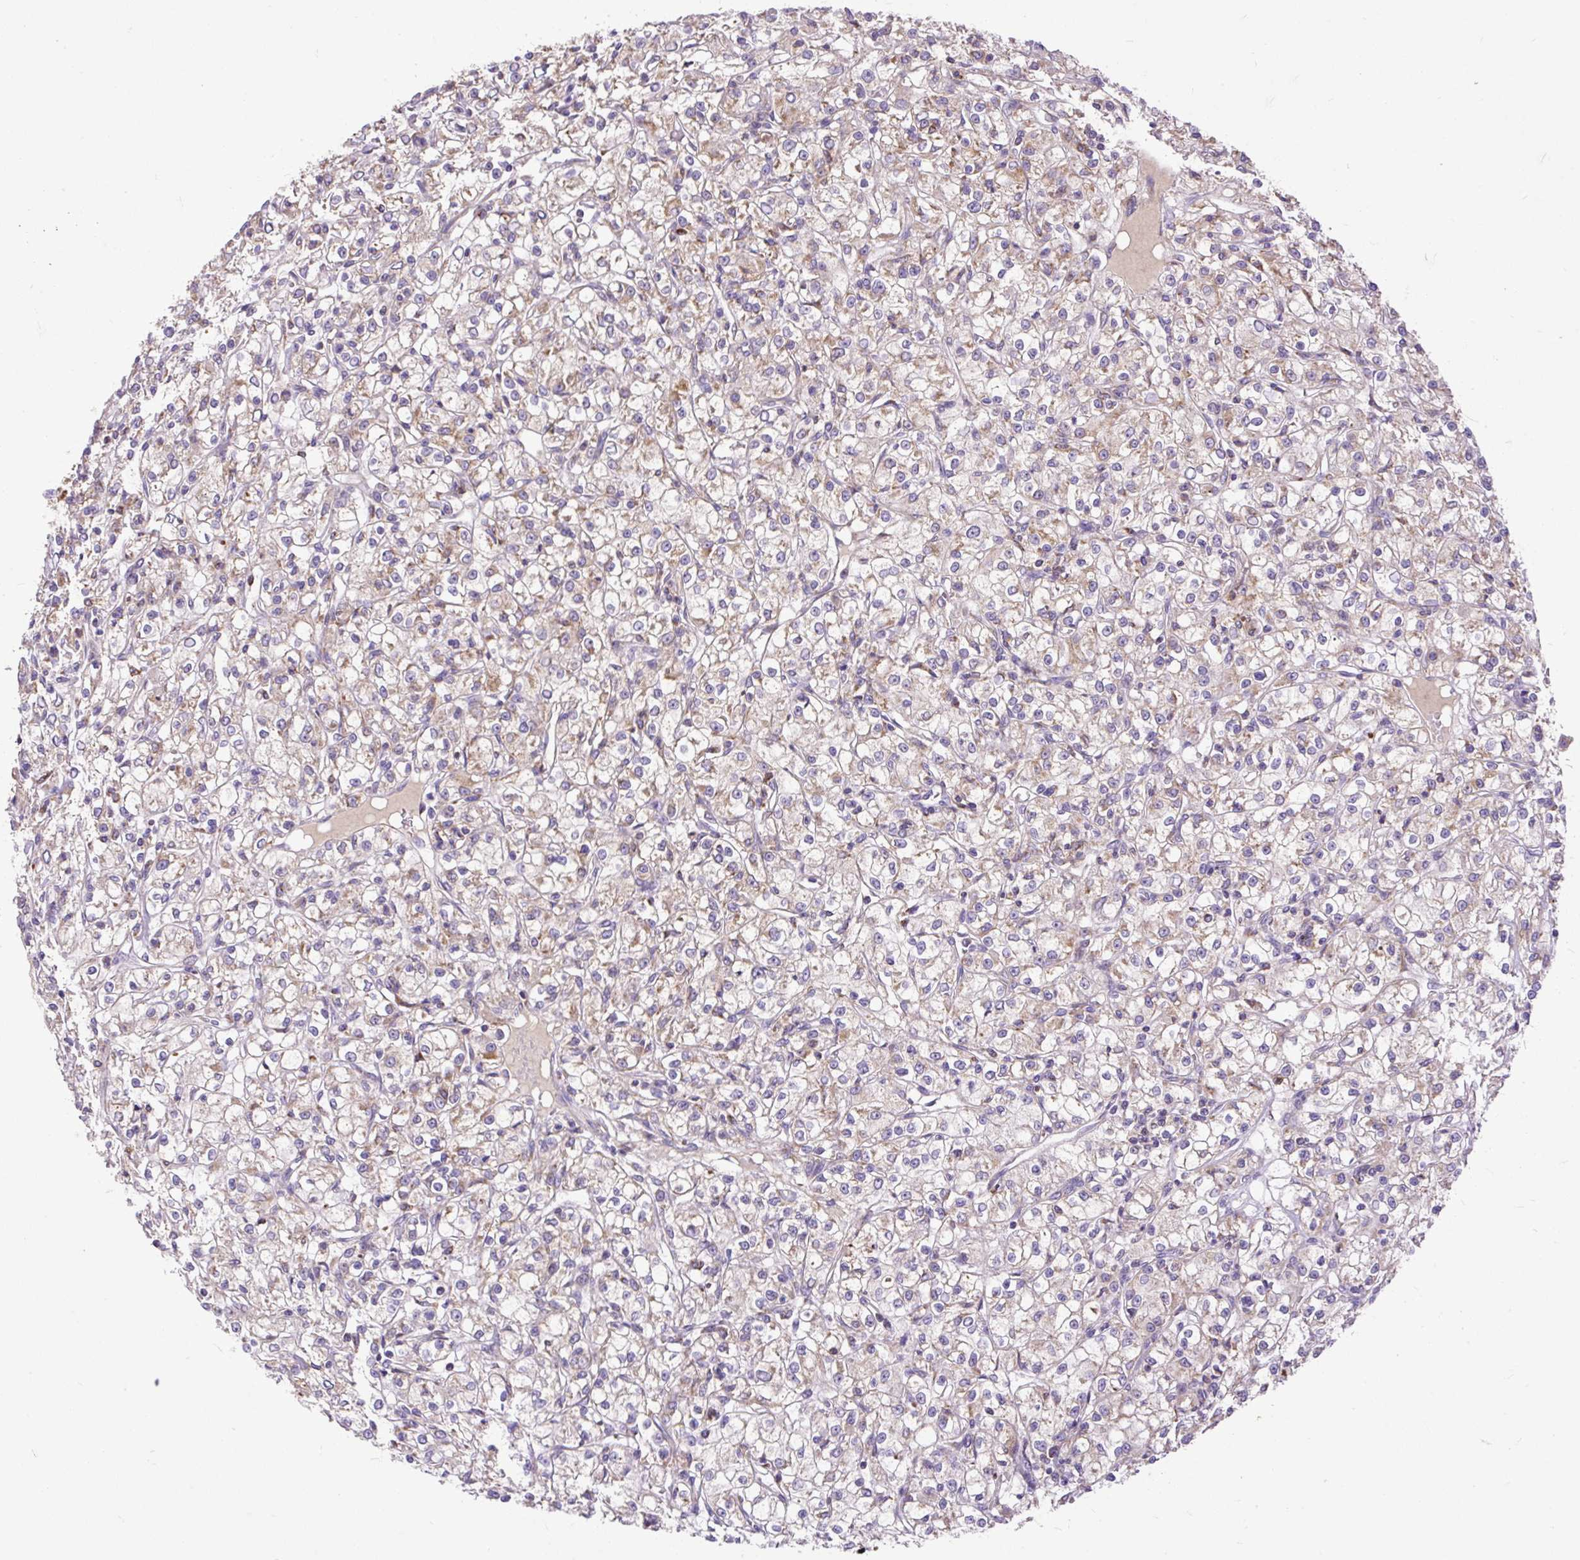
{"staining": {"intensity": "weak", "quantity": "25%-75%", "location": "cytoplasmic/membranous"}, "tissue": "renal cancer", "cell_type": "Tumor cells", "image_type": "cancer", "snomed": [{"axis": "morphology", "description": "Adenocarcinoma, NOS"}, {"axis": "topography", "description": "Kidney"}], "caption": "Tumor cells show weak cytoplasmic/membranous expression in approximately 25%-75% of cells in renal cancer.", "gene": "TOMM40", "patient": {"sex": "female", "age": 59}}